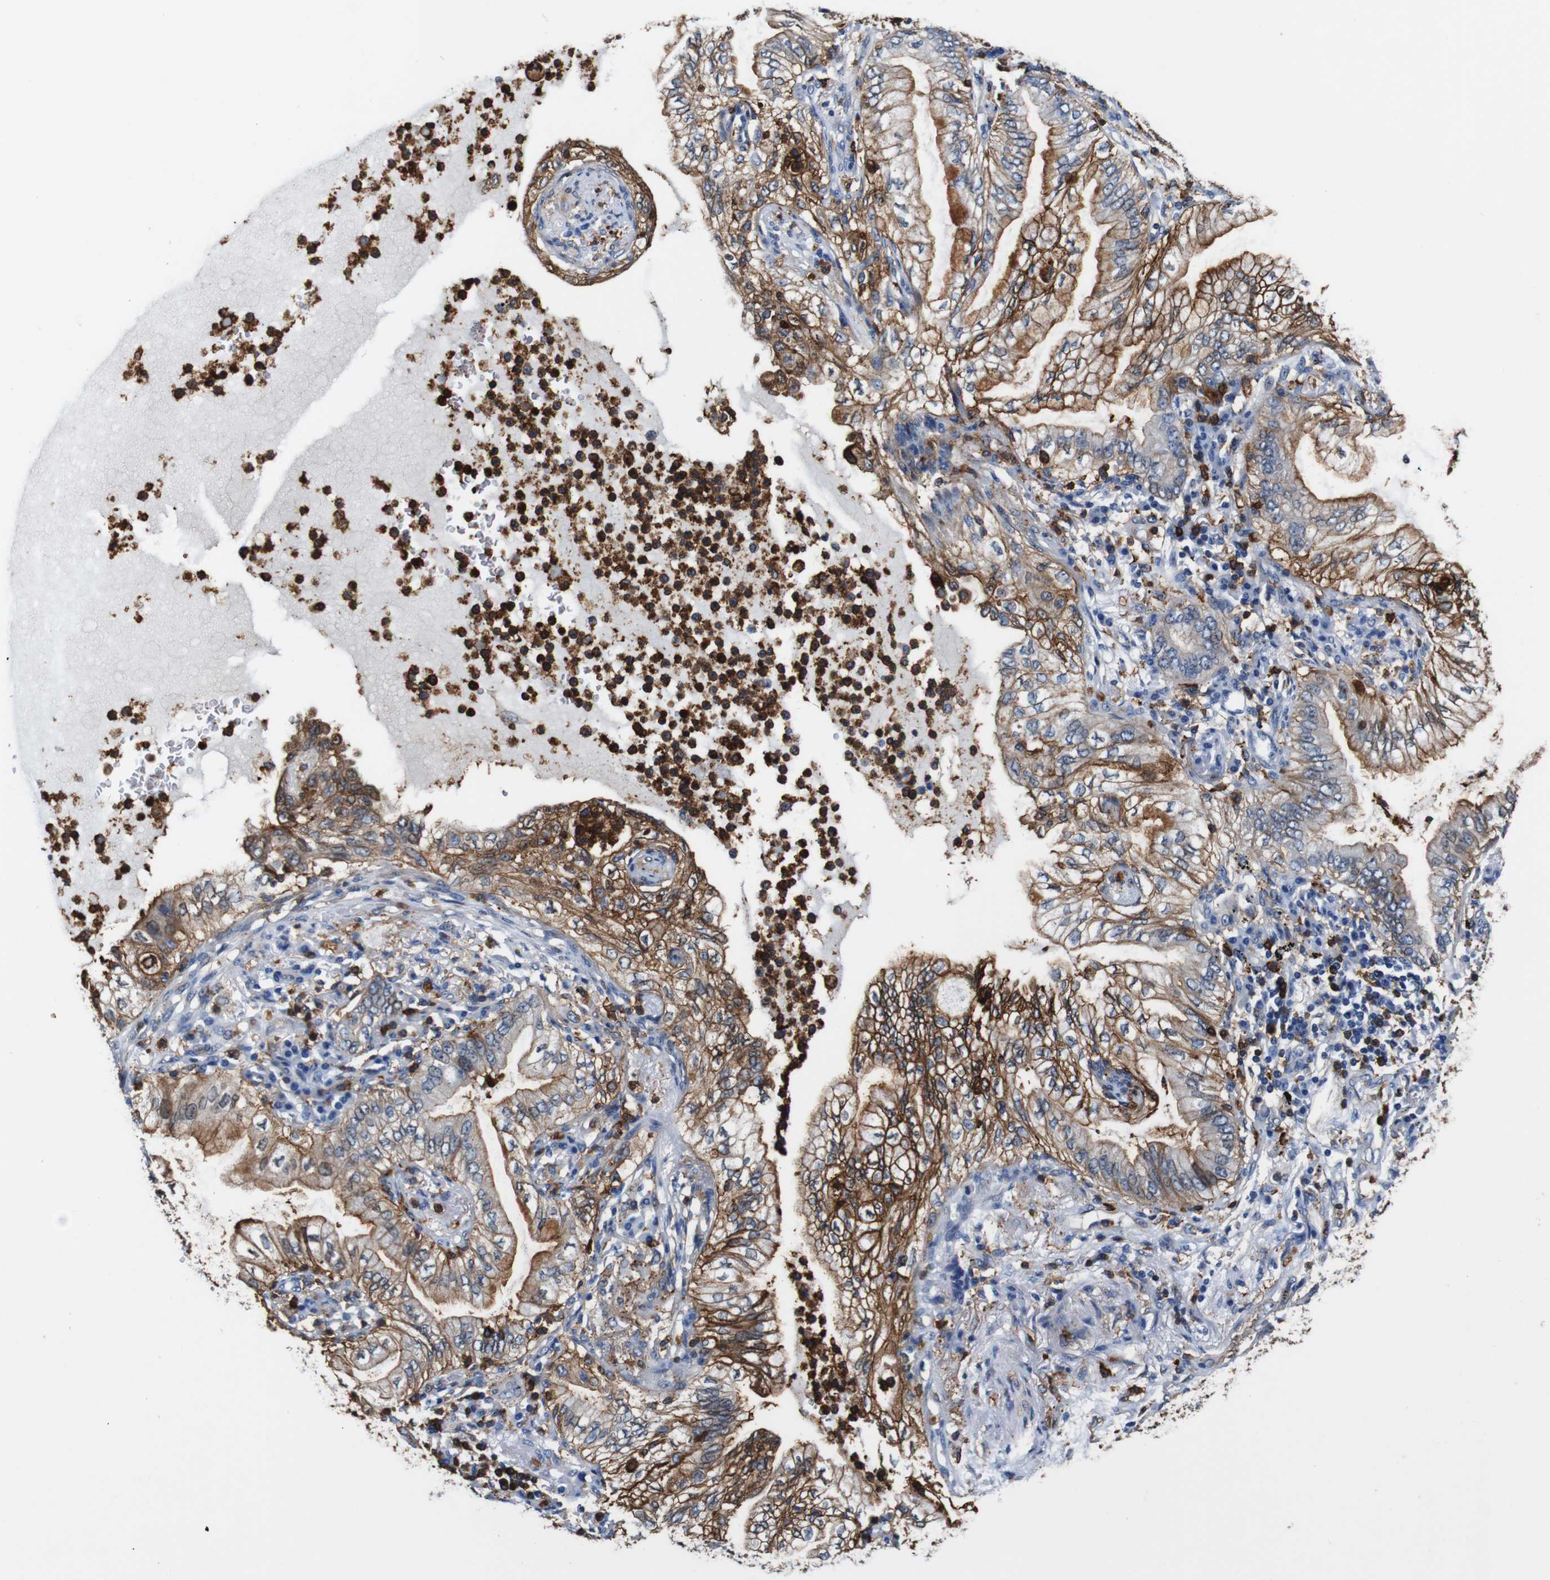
{"staining": {"intensity": "strong", "quantity": ">75%", "location": "cytoplasmic/membranous"}, "tissue": "lung cancer", "cell_type": "Tumor cells", "image_type": "cancer", "snomed": [{"axis": "morphology", "description": "Normal tissue, NOS"}, {"axis": "morphology", "description": "Adenocarcinoma, NOS"}, {"axis": "topography", "description": "Bronchus"}, {"axis": "topography", "description": "Lung"}], "caption": "Immunohistochemistry (IHC) of lung adenocarcinoma displays high levels of strong cytoplasmic/membranous positivity in approximately >75% of tumor cells.", "gene": "ANXA1", "patient": {"sex": "female", "age": 70}}